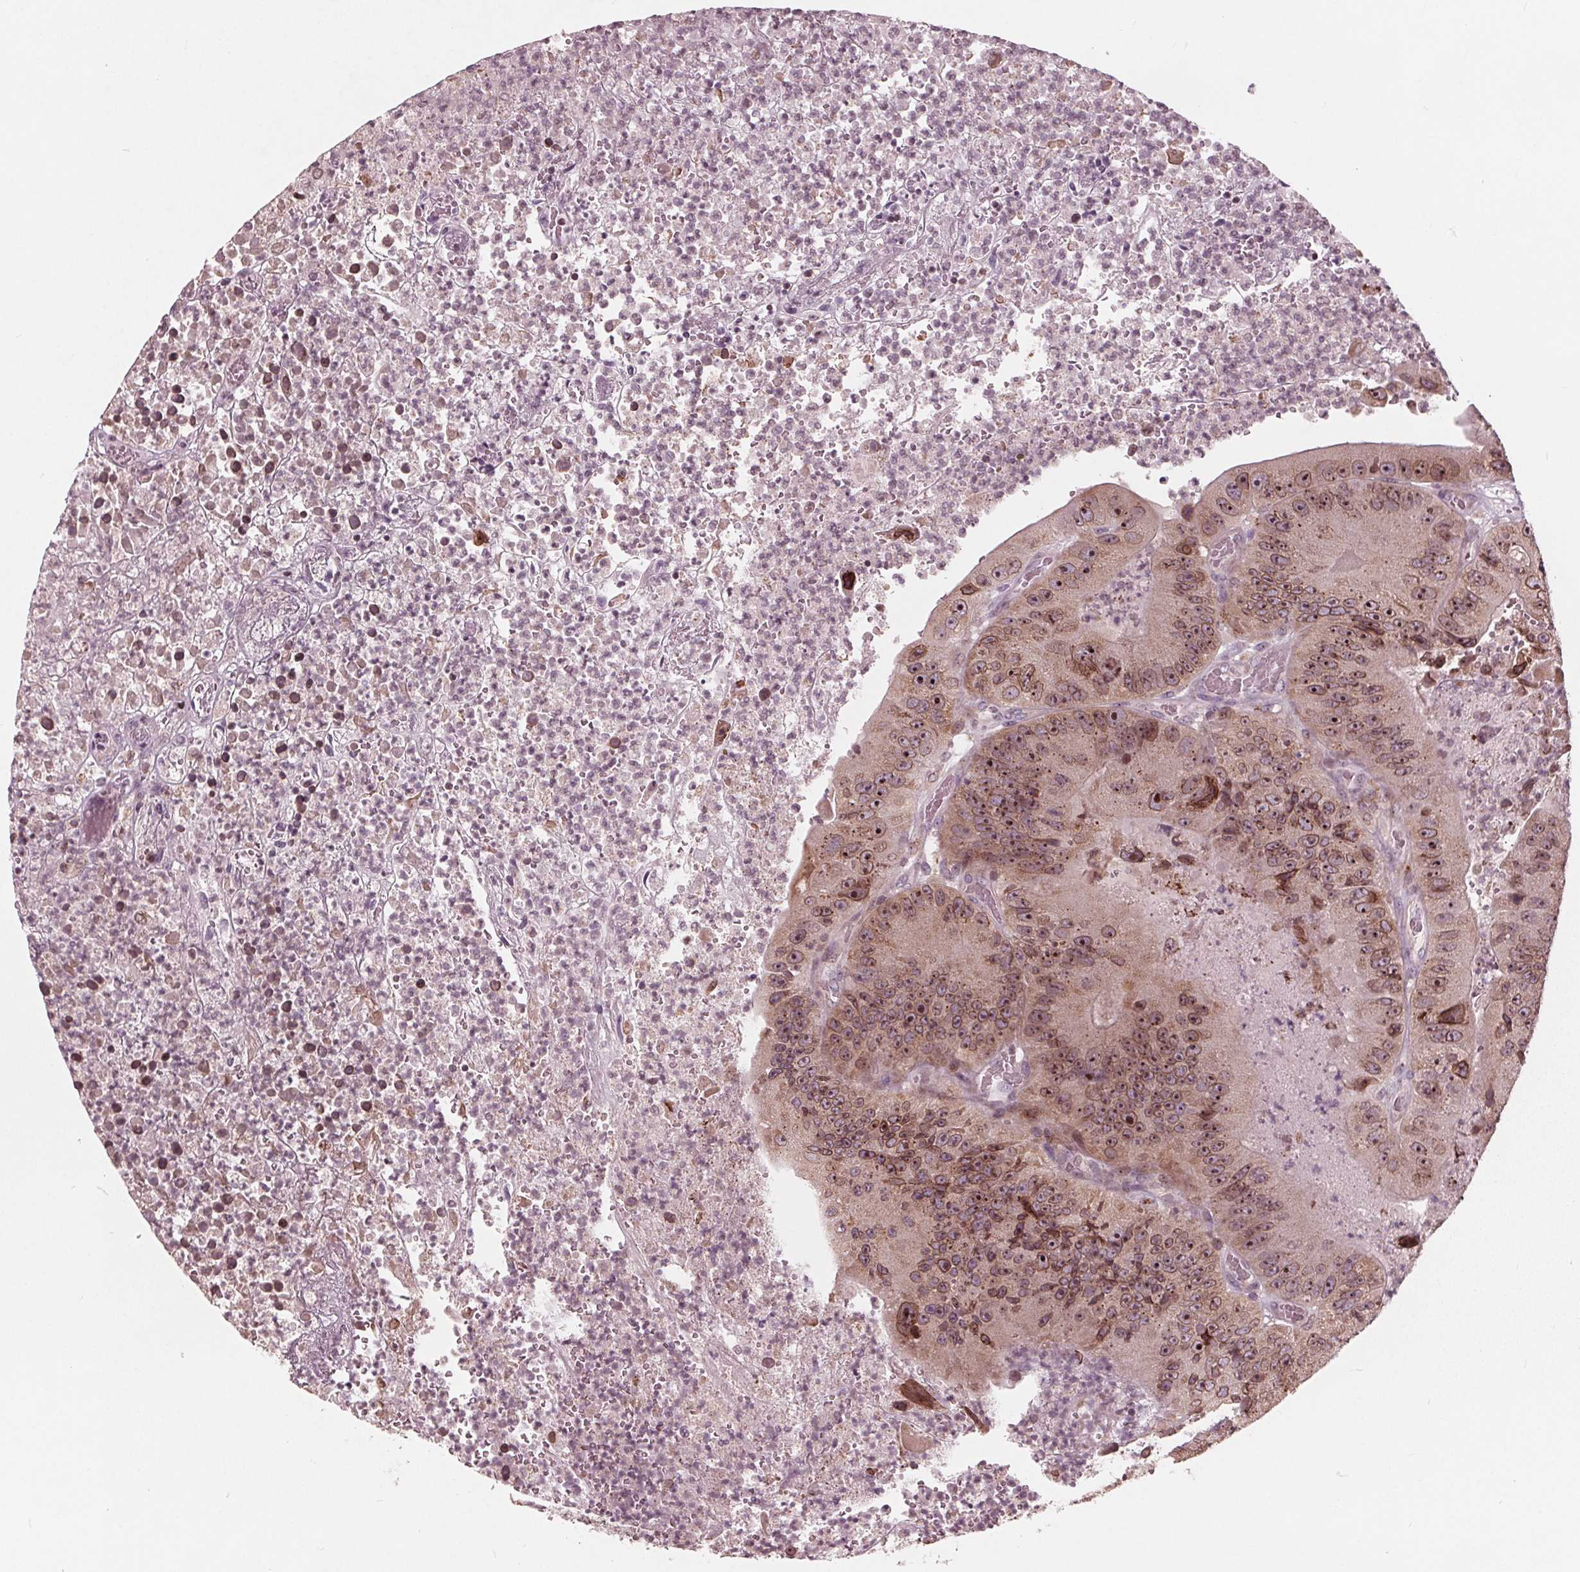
{"staining": {"intensity": "moderate", "quantity": ">75%", "location": "cytoplasmic/membranous,nuclear"}, "tissue": "colorectal cancer", "cell_type": "Tumor cells", "image_type": "cancer", "snomed": [{"axis": "morphology", "description": "Adenocarcinoma, NOS"}, {"axis": "topography", "description": "Colon"}], "caption": "Colorectal cancer stained for a protein (brown) displays moderate cytoplasmic/membranous and nuclear positive staining in approximately >75% of tumor cells.", "gene": "NUP210", "patient": {"sex": "female", "age": 86}}